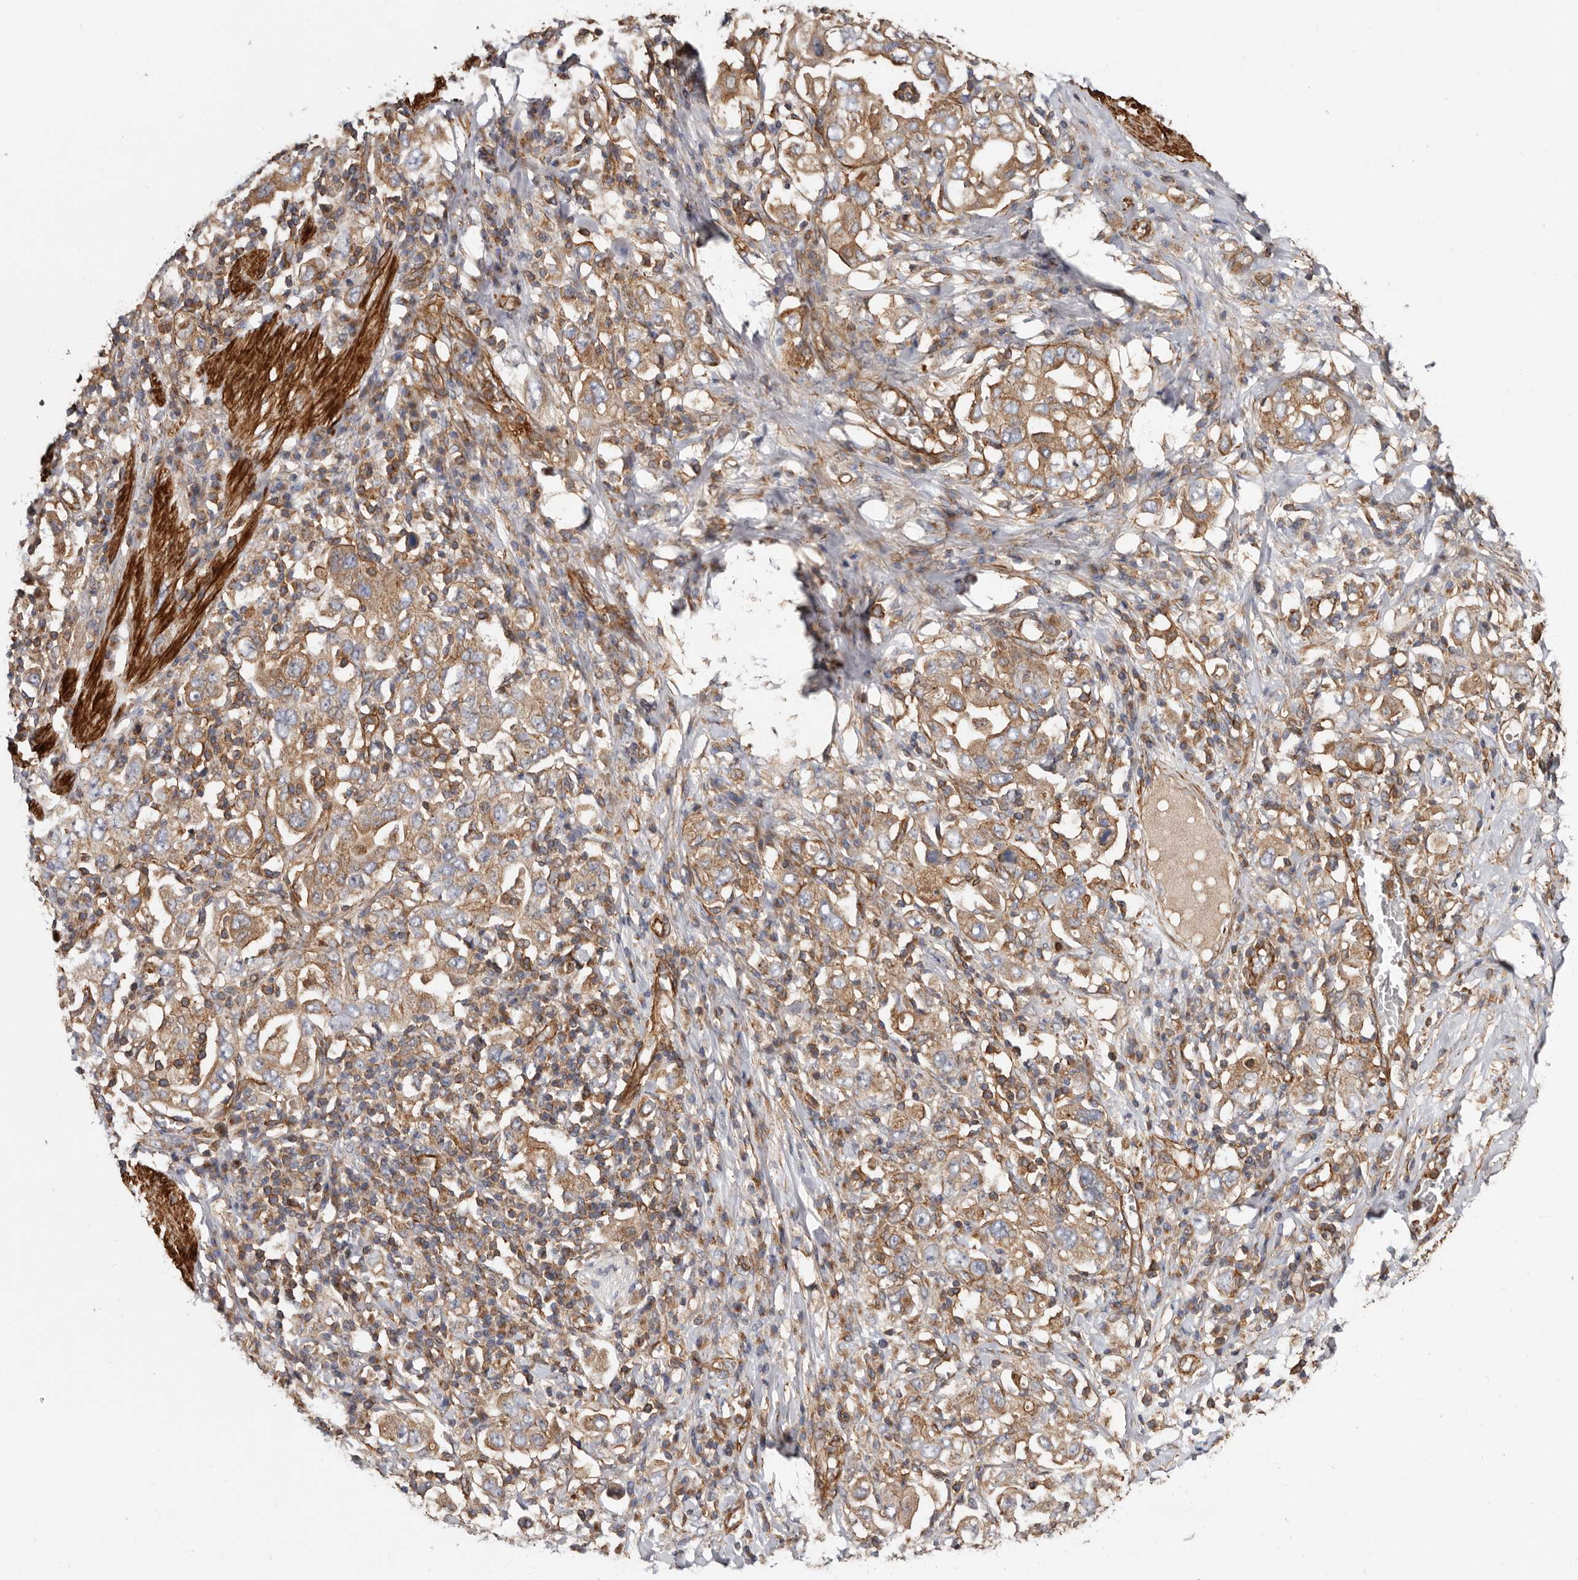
{"staining": {"intensity": "moderate", "quantity": ">75%", "location": "cytoplasmic/membranous"}, "tissue": "stomach cancer", "cell_type": "Tumor cells", "image_type": "cancer", "snomed": [{"axis": "morphology", "description": "Adenocarcinoma, NOS"}, {"axis": "topography", "description": "Stomach, upper"}], "caption": "Moderate cytoplasmic/membranous expression is identified in approximately >75% of tumor cells in adenocarcinoma (stomach). (IHC, brightfield microscopy, high magnification).", "gene": "TMC7", "patient": {"sex": "male", "age": 62}}